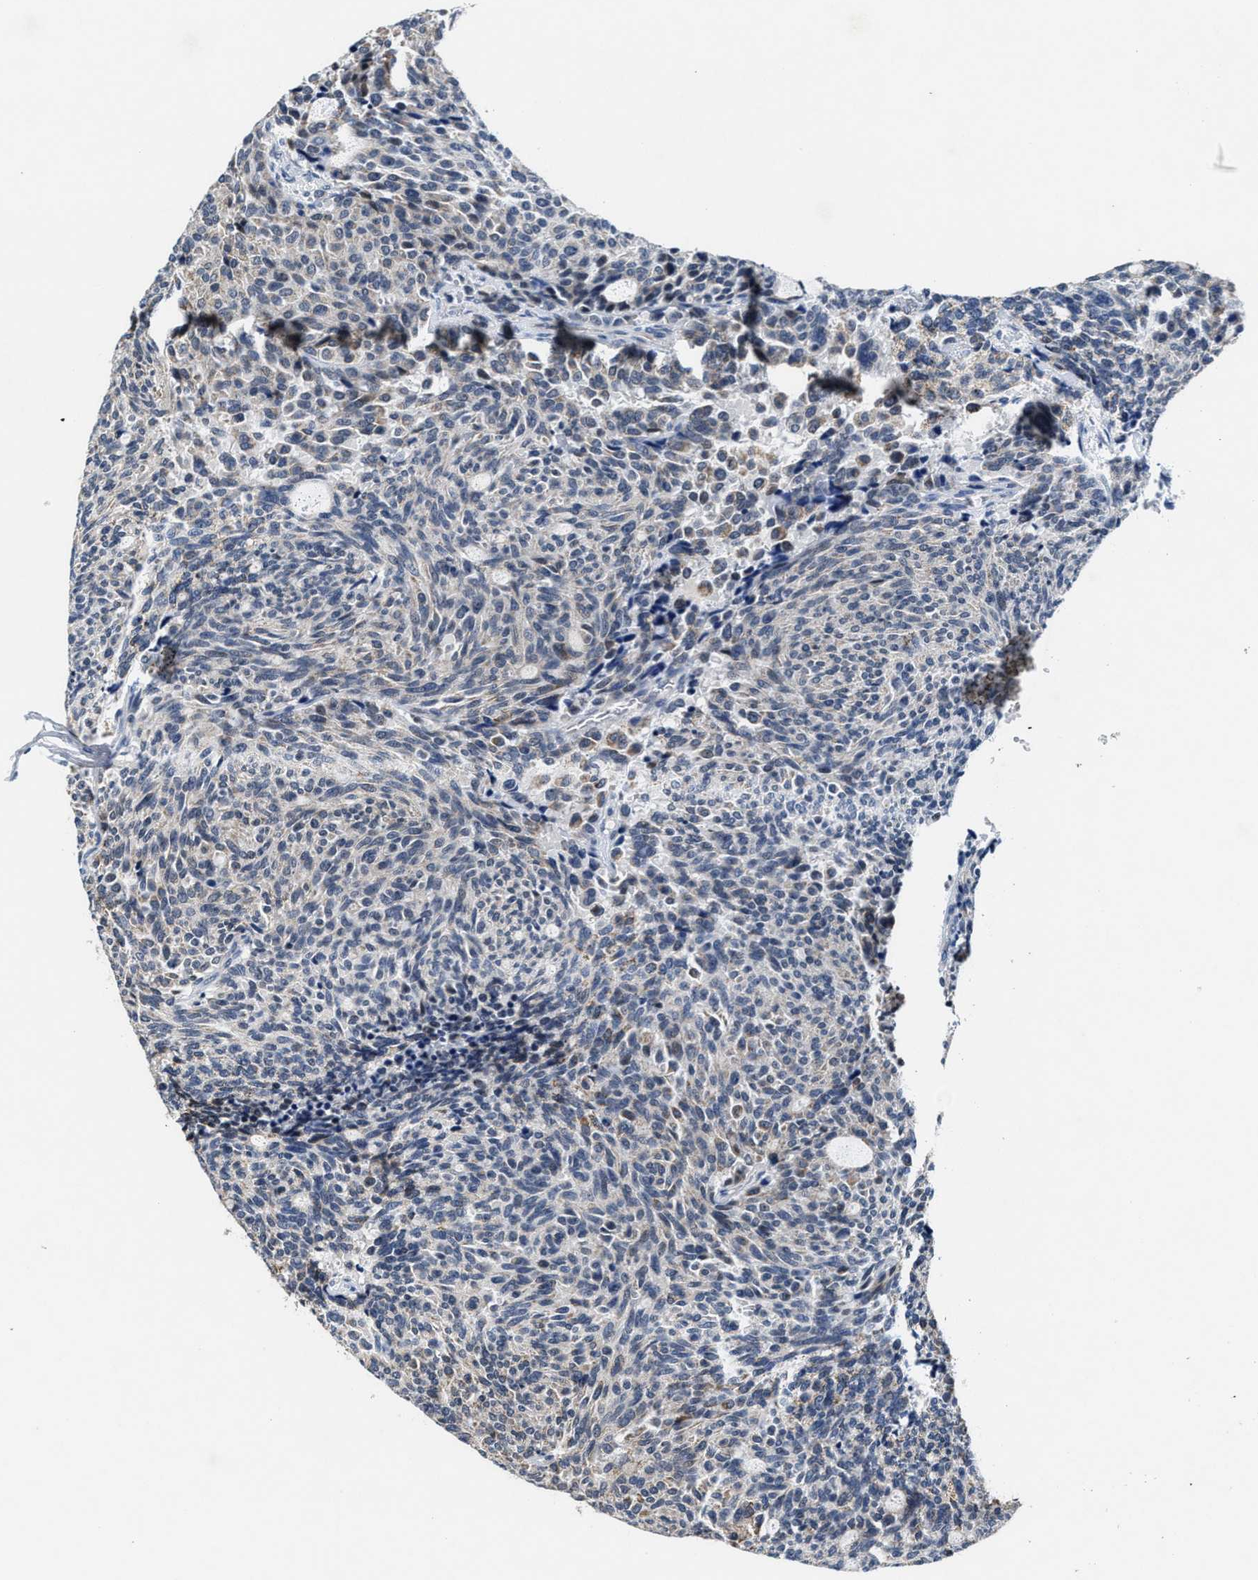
{"staining": {"intensity": "negative", "quantity": "none", "location": "none"}, "tissue": "carcinoid", "cell_type": "Tumor cells", "image_type": "cancer", "snomed": [{"axis": "morphology", "description": "Carcinoid, malignant, NOS"}, {"axis": "topography", "description": "Pancreas"}], "caption": "Immunohistochemistry micrograph of human carcinoid (malignant) stained for a protein (brown), which exhibits no expression in tumor cells.", "gene": "TMEM53", "patient": {"sex": "female", "age": 54}}